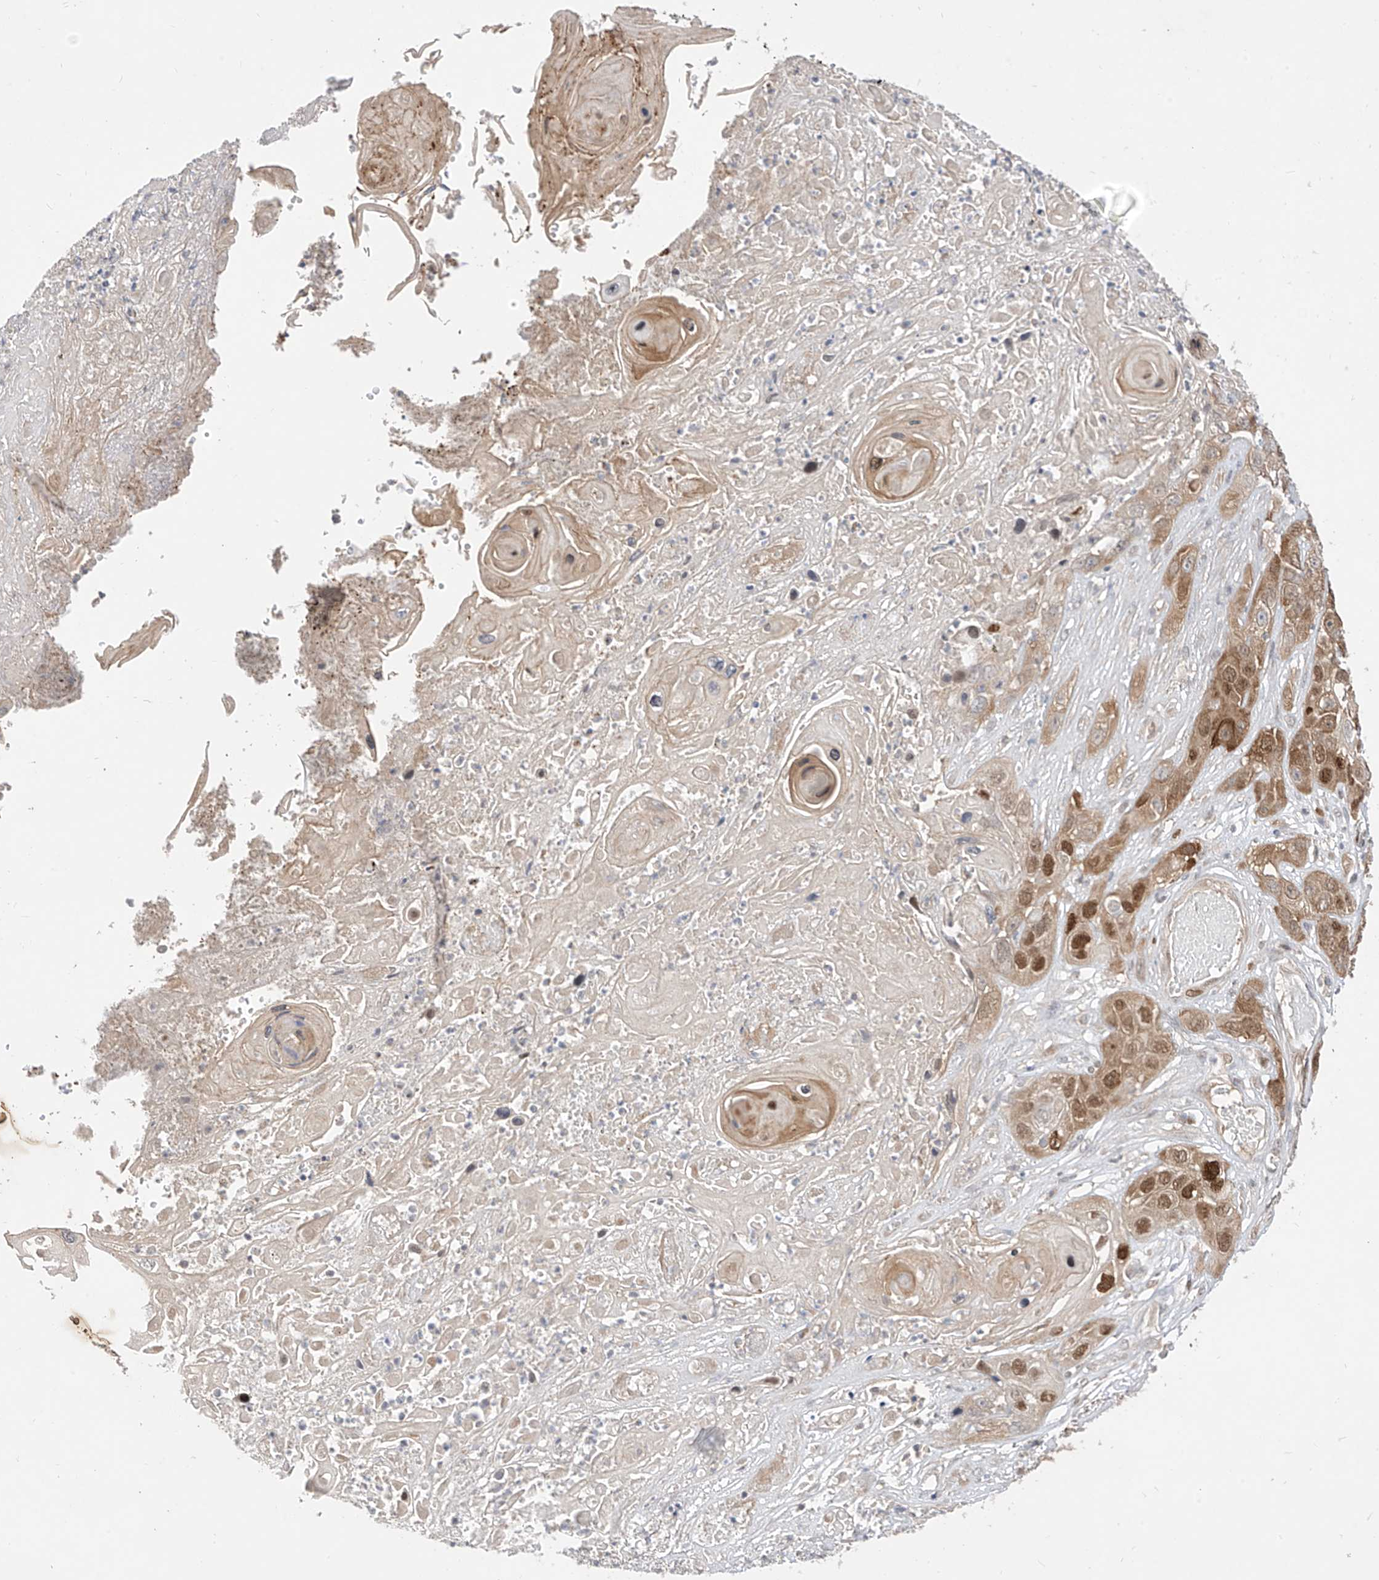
{"staining": {"intensity": "moderate", "quantity": "25%-75%", "location": "cytoplasmic/membranous,nuclear"}, "tissue": "skin cancer", "cell_type": "Tumor cells", "image_type": "cancer", "snomed": [{"axis": "morphology", "description": "Squamous cell carcinoma, NOS"}, {"axis": "topography", "description": "Skin"}], "caption": "Squamous cell carcinoma (skin) was stained to show a protein in brown. There is medium levels of moderate cytoplasmic/membranous and nuclear positivity in approximately 25%-75% of tumor cells. Immunohistochemistry (ihc) stains the protein in brown and the nuclei are stained blue.", "gene": "MRTFA", "patient": {"sex": "male", "age": 55}}